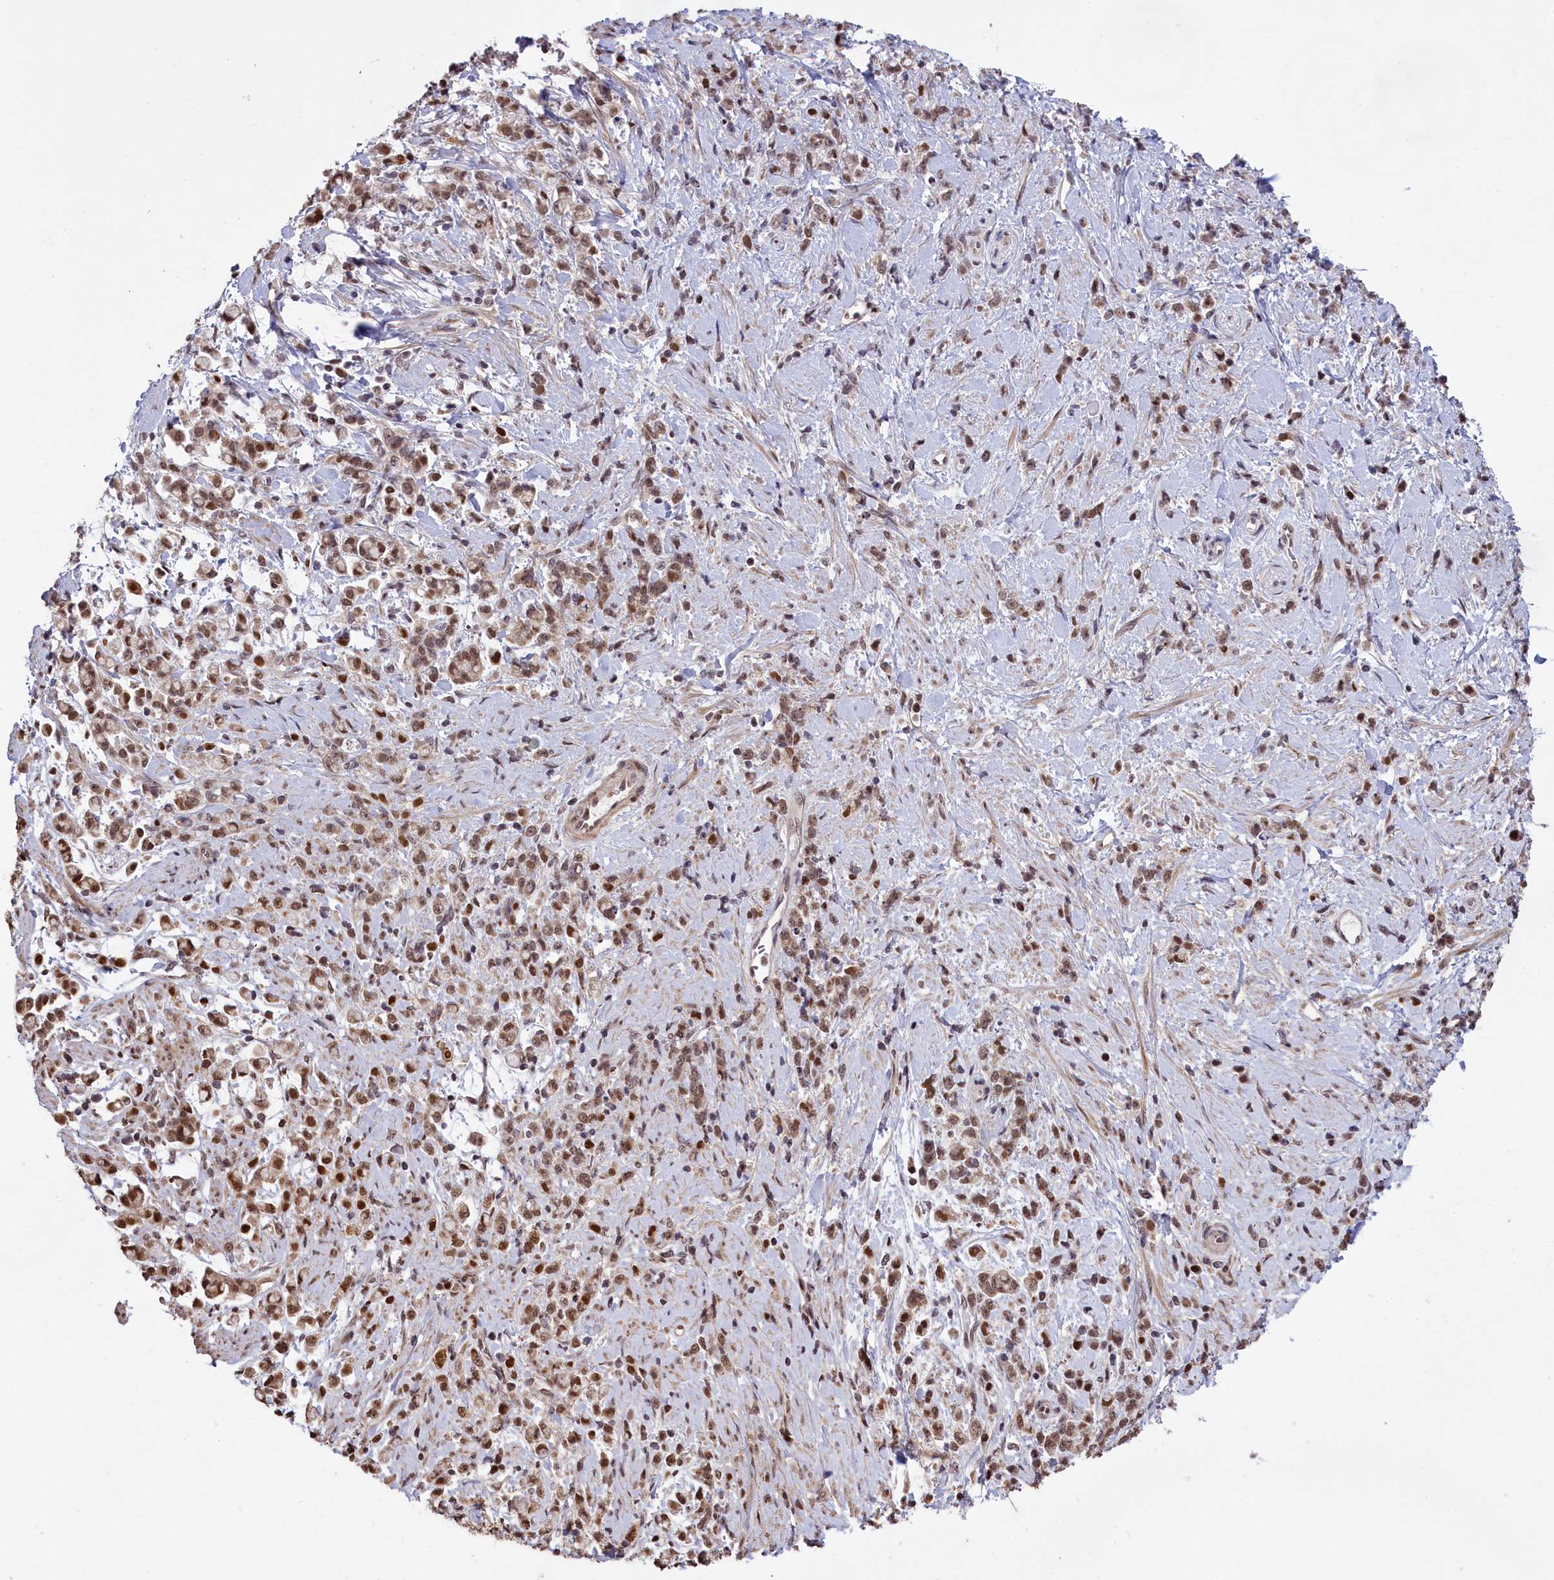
{"staining": {"intensity": "moderate", "quantity": ">75%", "location": "nuclear"}, "tissue": "stomach cancer", "cell_type": "Tumor cells", "image_type": "cancer", "snomed": [{"axis": "morphology", "description": "Adenocarcinoma, NOS"}, {"axis": "topography", "description": "Stomach"}], "caption": "Adenocarcinoma (stomach) was stained to show a protein in brown. There is medium levels of moderate nuclear positivity in approximately >75% of tumor cells.", "gene": "RELB", "patient": {"sex": "female", "age": 60}}